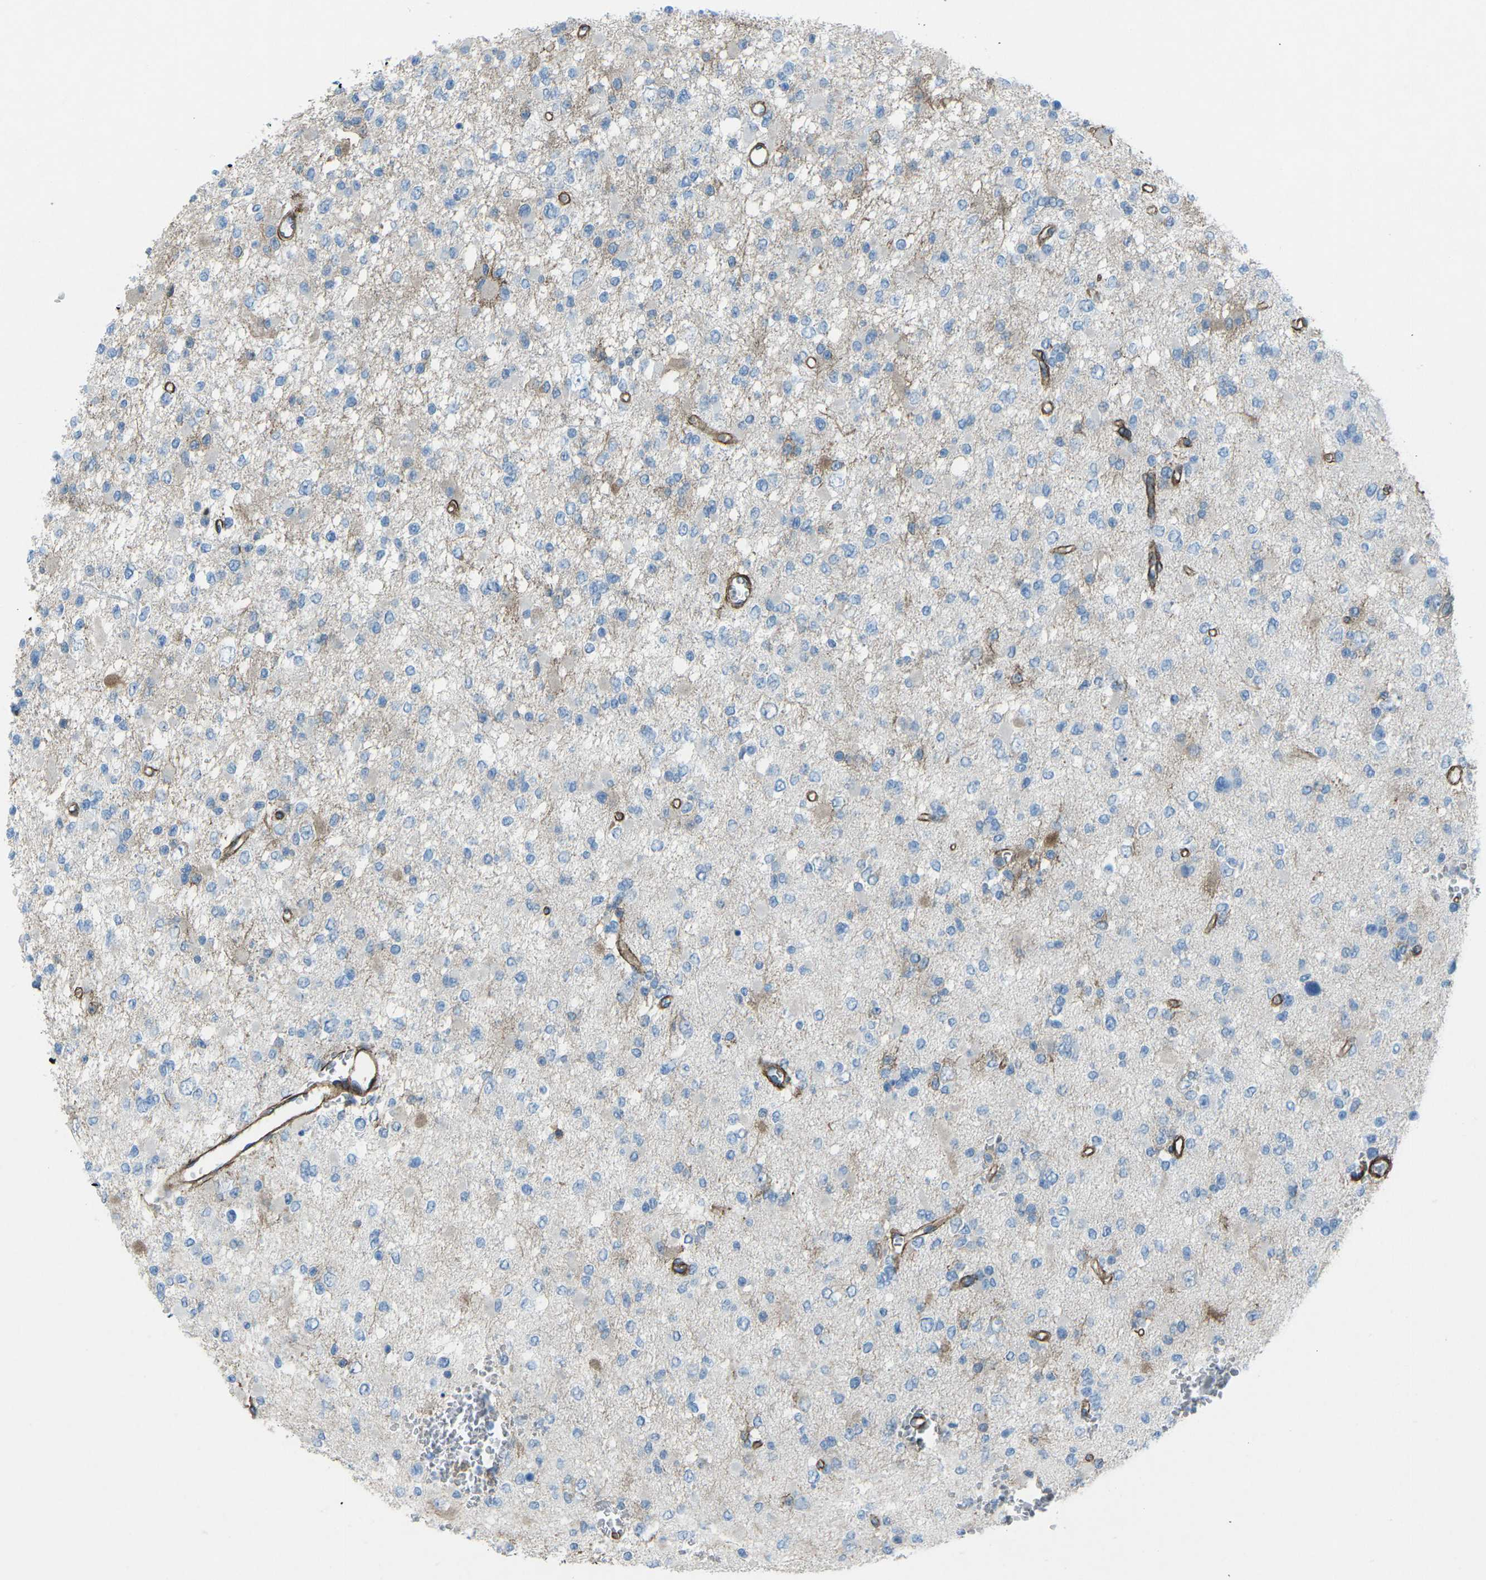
{"staining": {"intensity": "negative", "quantity": "none", "location": "none"}, "tissue": "glioma", "cell_type": "Tumor cells", "image_type": "cancer", "snomed": [{"axis": "morphology", "description": "Glioma, malignant, Low grade"}, {"axis": "topography", "description": "Brain"}], "caption": "IHC of human glioma shows no expression in tumor cells.", "gene": "UTRN", "patient": {"sex": "female", "age": 22}}